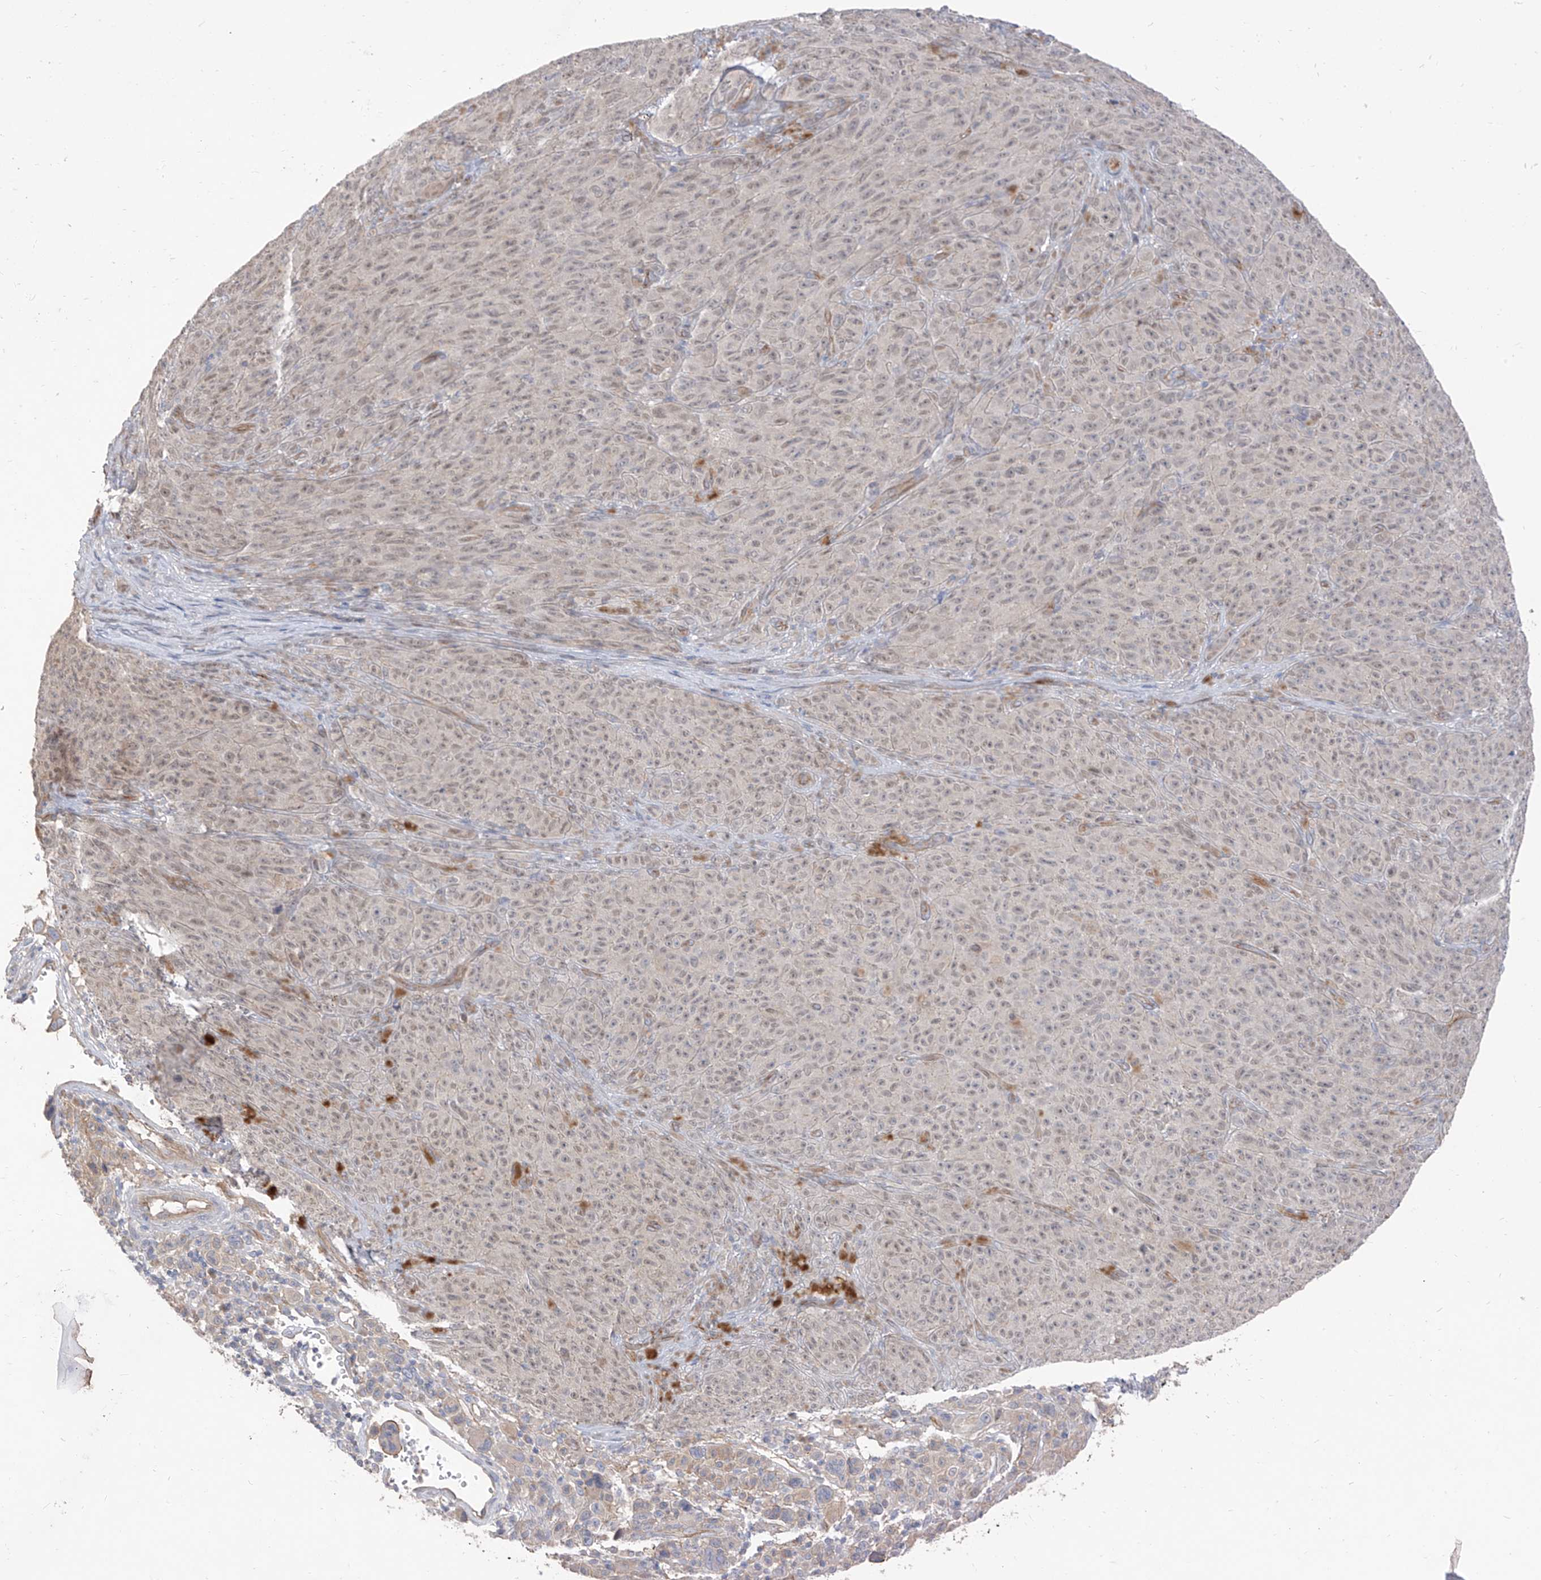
{"staining": {"intensity": "negative", "quantity": "none", "location": "none"}, "tissue": "melanoma", "cell_type": "Tumor cells", "image_type": "cancer", "snomed": [{"axis": "morphology", "description": "Malignant melanoma, NOS"}, {"axis": "topography", "description": "Skin"}], "caption": "Tumor cells show no significant expression in malignant melanoma.", "gene": "EPHX4", "patient": {"sex": "female", "age": 82}}